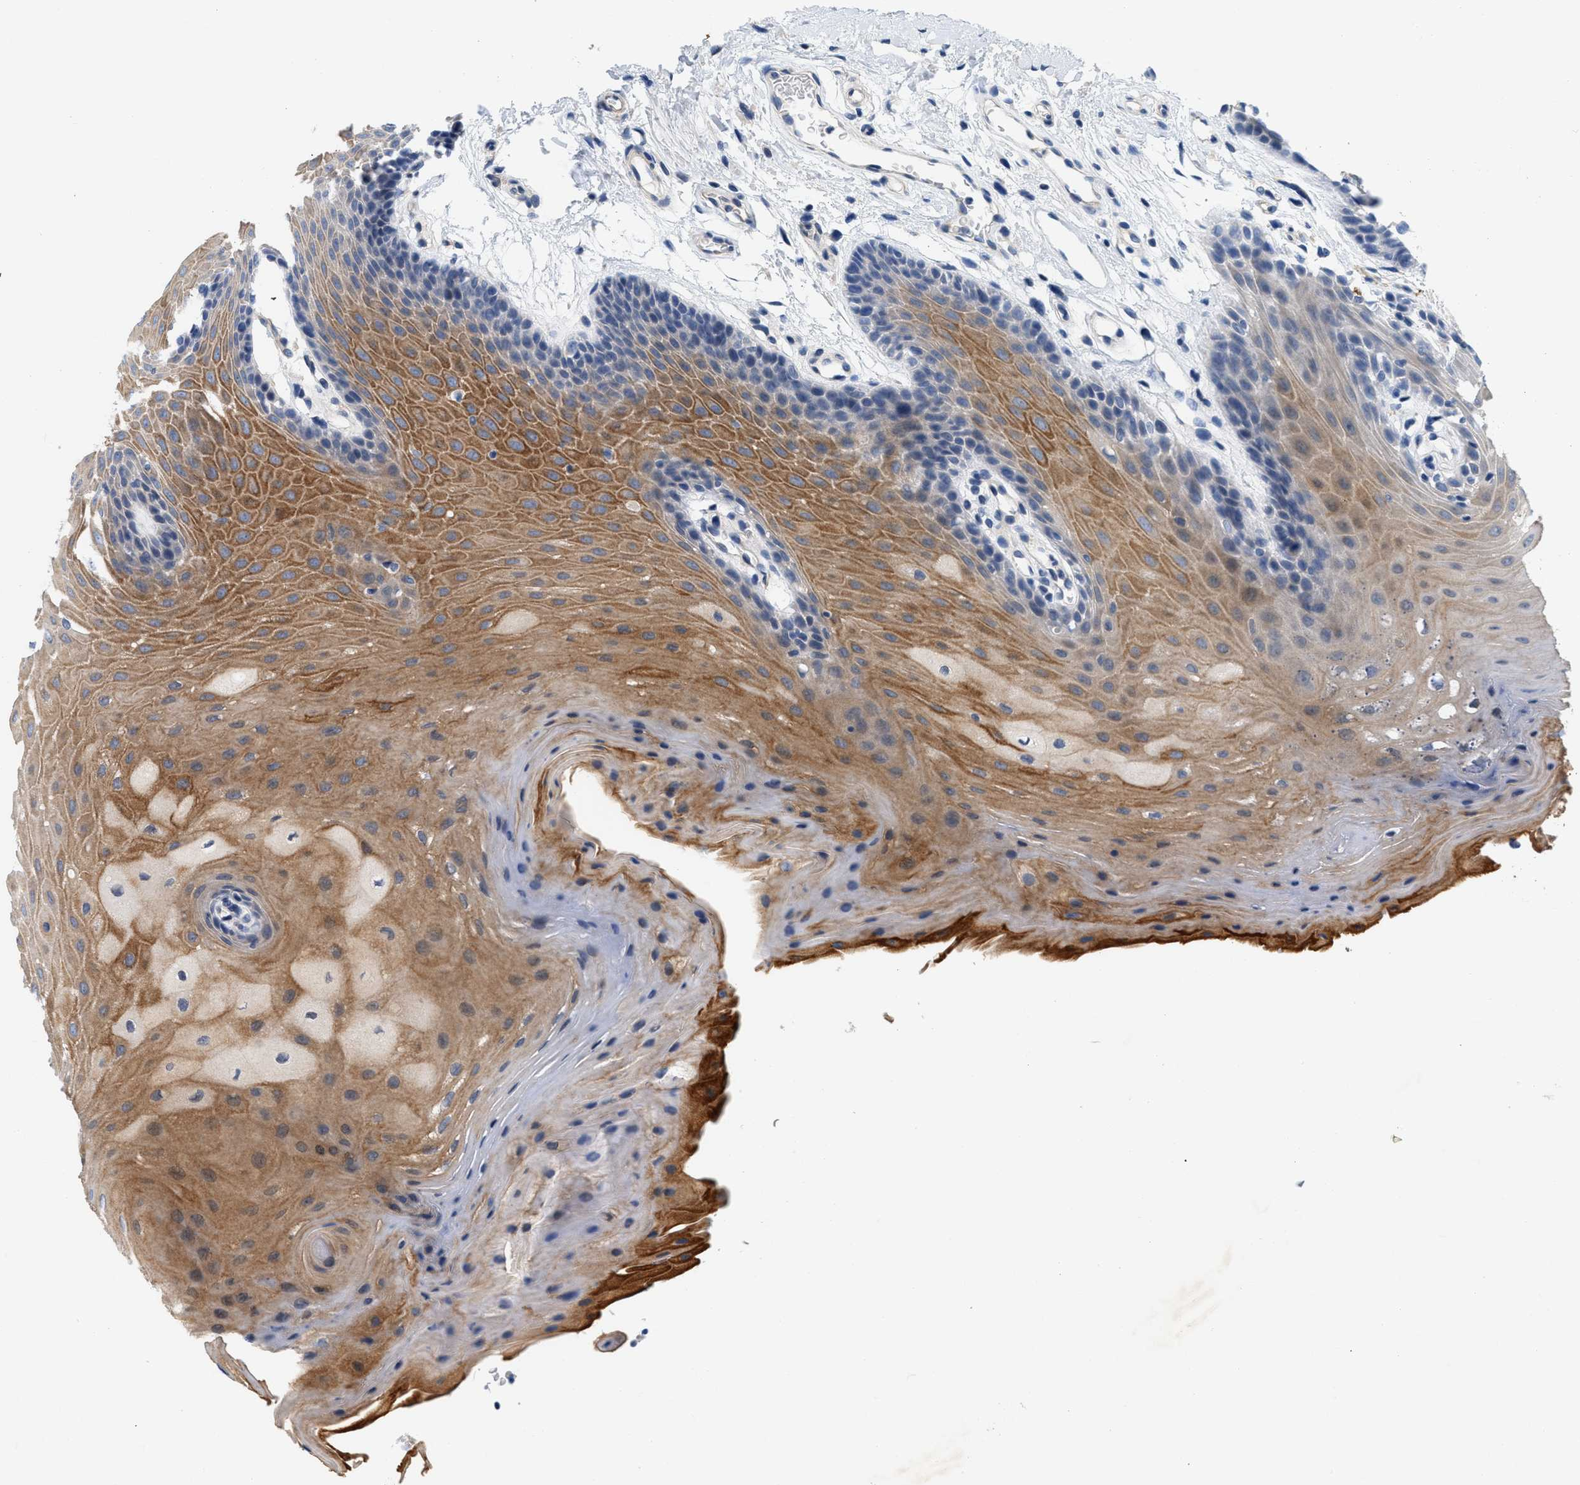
{"staining": {"intensity": "moderate", "quantity": "25%-75%", "location": "cytoplasmic/membranous"}, "tissue": "oral mucosa", "cell_type": "Squamous epithelial cells", "image_type": "normal", "snomed": [{"axis": "morphology", "description": "Normal tissue, NOS"}, {"axis": "morphology", "description": "Squamous cell carcinoma, NOS"}, {"axis": "topography", "description": "Oral tissue"}, {"axis": "topography", "description": "Head-Neck"}], "caption": "High-power microscopy captured an immunohistochemistry (IHC) photomicrograph of unremarkable oral mucosa, revealing moderate cytoplasmic/membranous staining in approximately 25%-75% of squamous epithelial cells.", "gene": "NDEL1", "patient": {"sex": "male", "age": 71}}